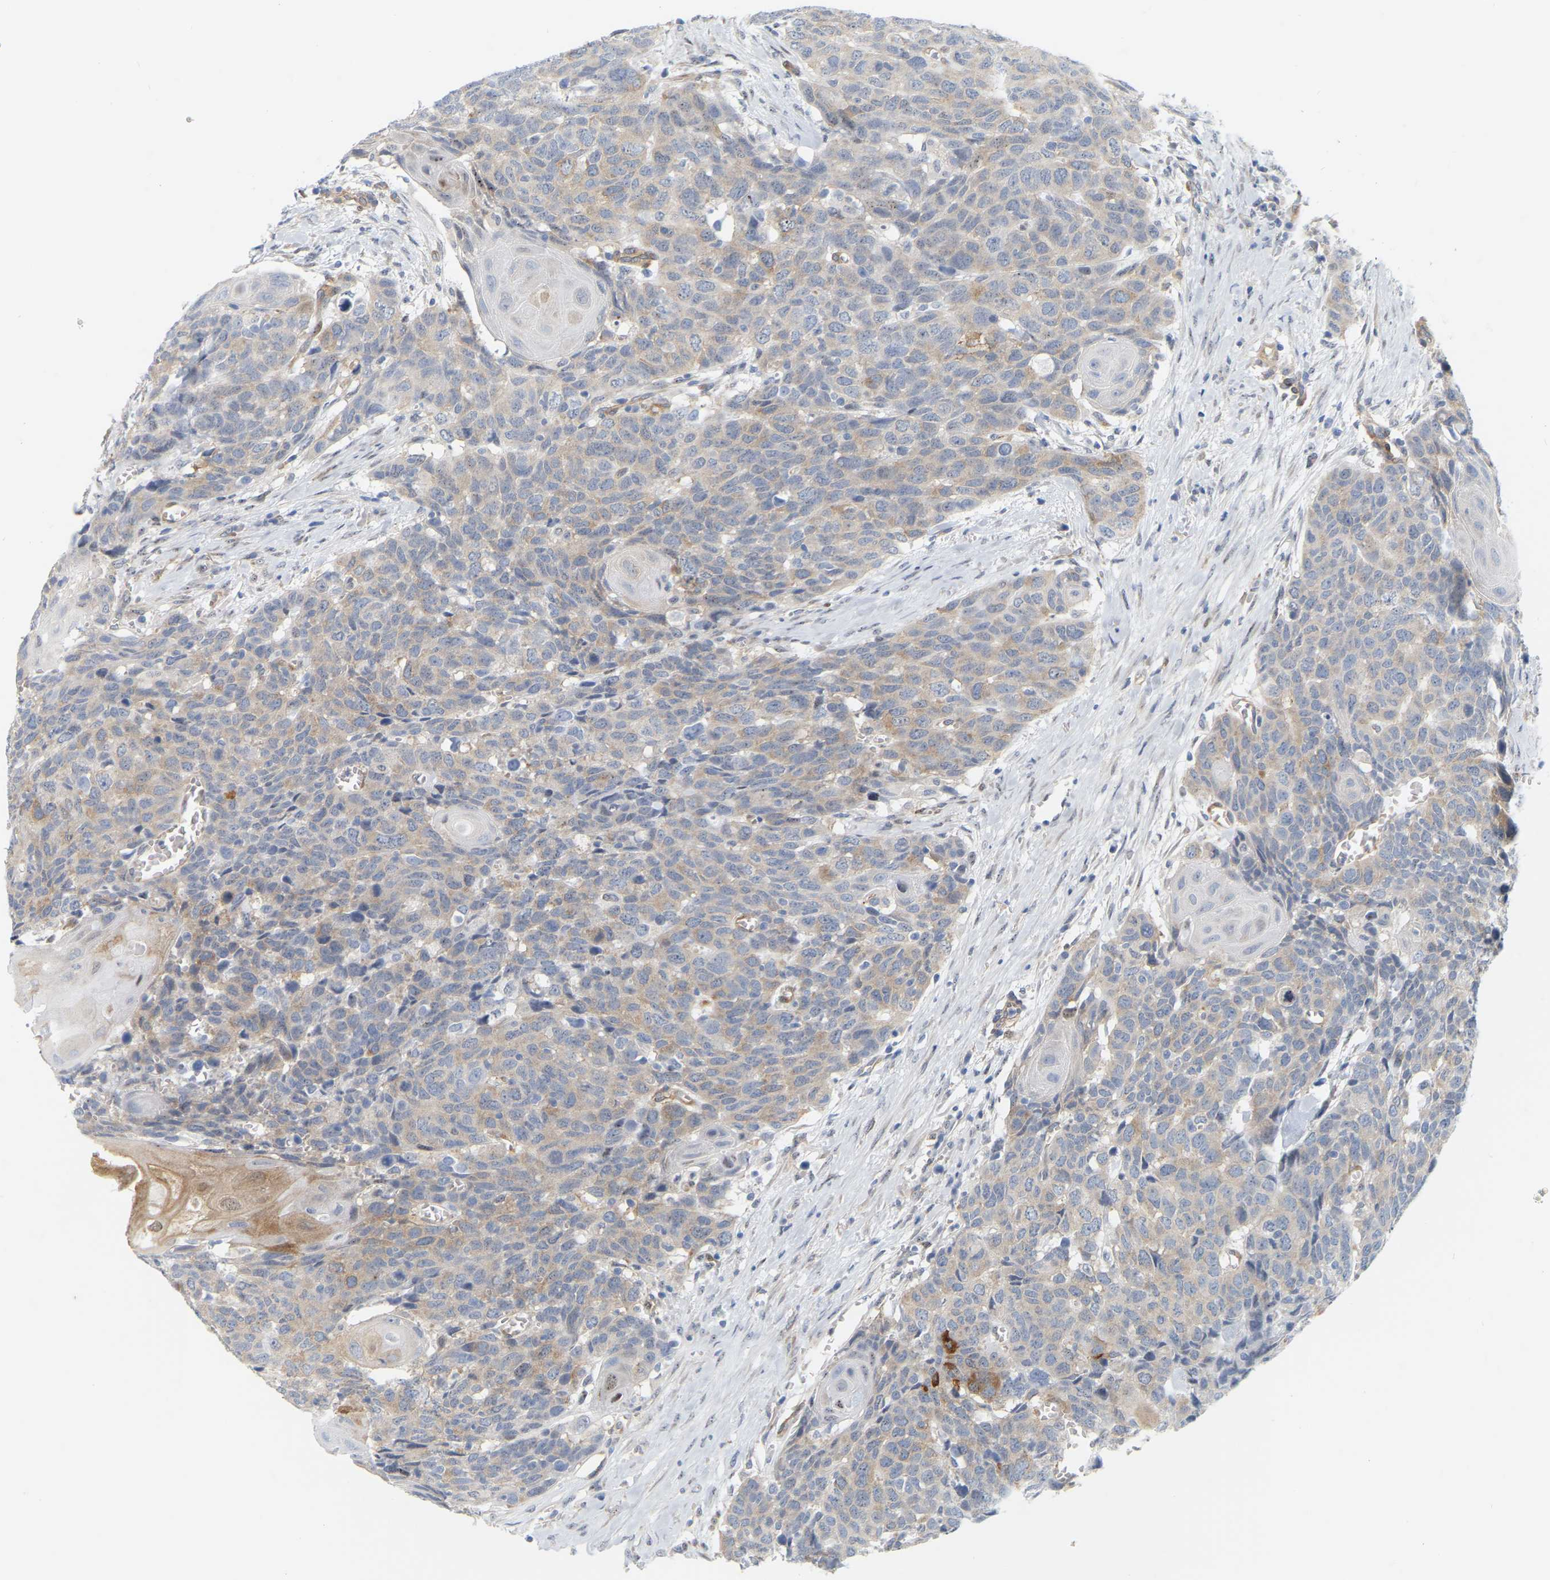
{"staining": {"intensity": "weak", "quantity": ">75%", "location": "cytoplasmic/membranous"}, "tissue": "head and neck cancer", "cell_type": "Tumor cells", "image_type": "cancer", "snomed": [{"axis": "morphology", "description": "Squamous cell carcinoma, NOS"}, {"axis": "topography", "description": "Head-Neck"}], "caption": "Human squamous cell carcinoma (head and neck) stained with a protein marker reveals weak staining in tumor cells.", "gene": "RAPH1", "patient": {"sex": "male", "age": 66}}